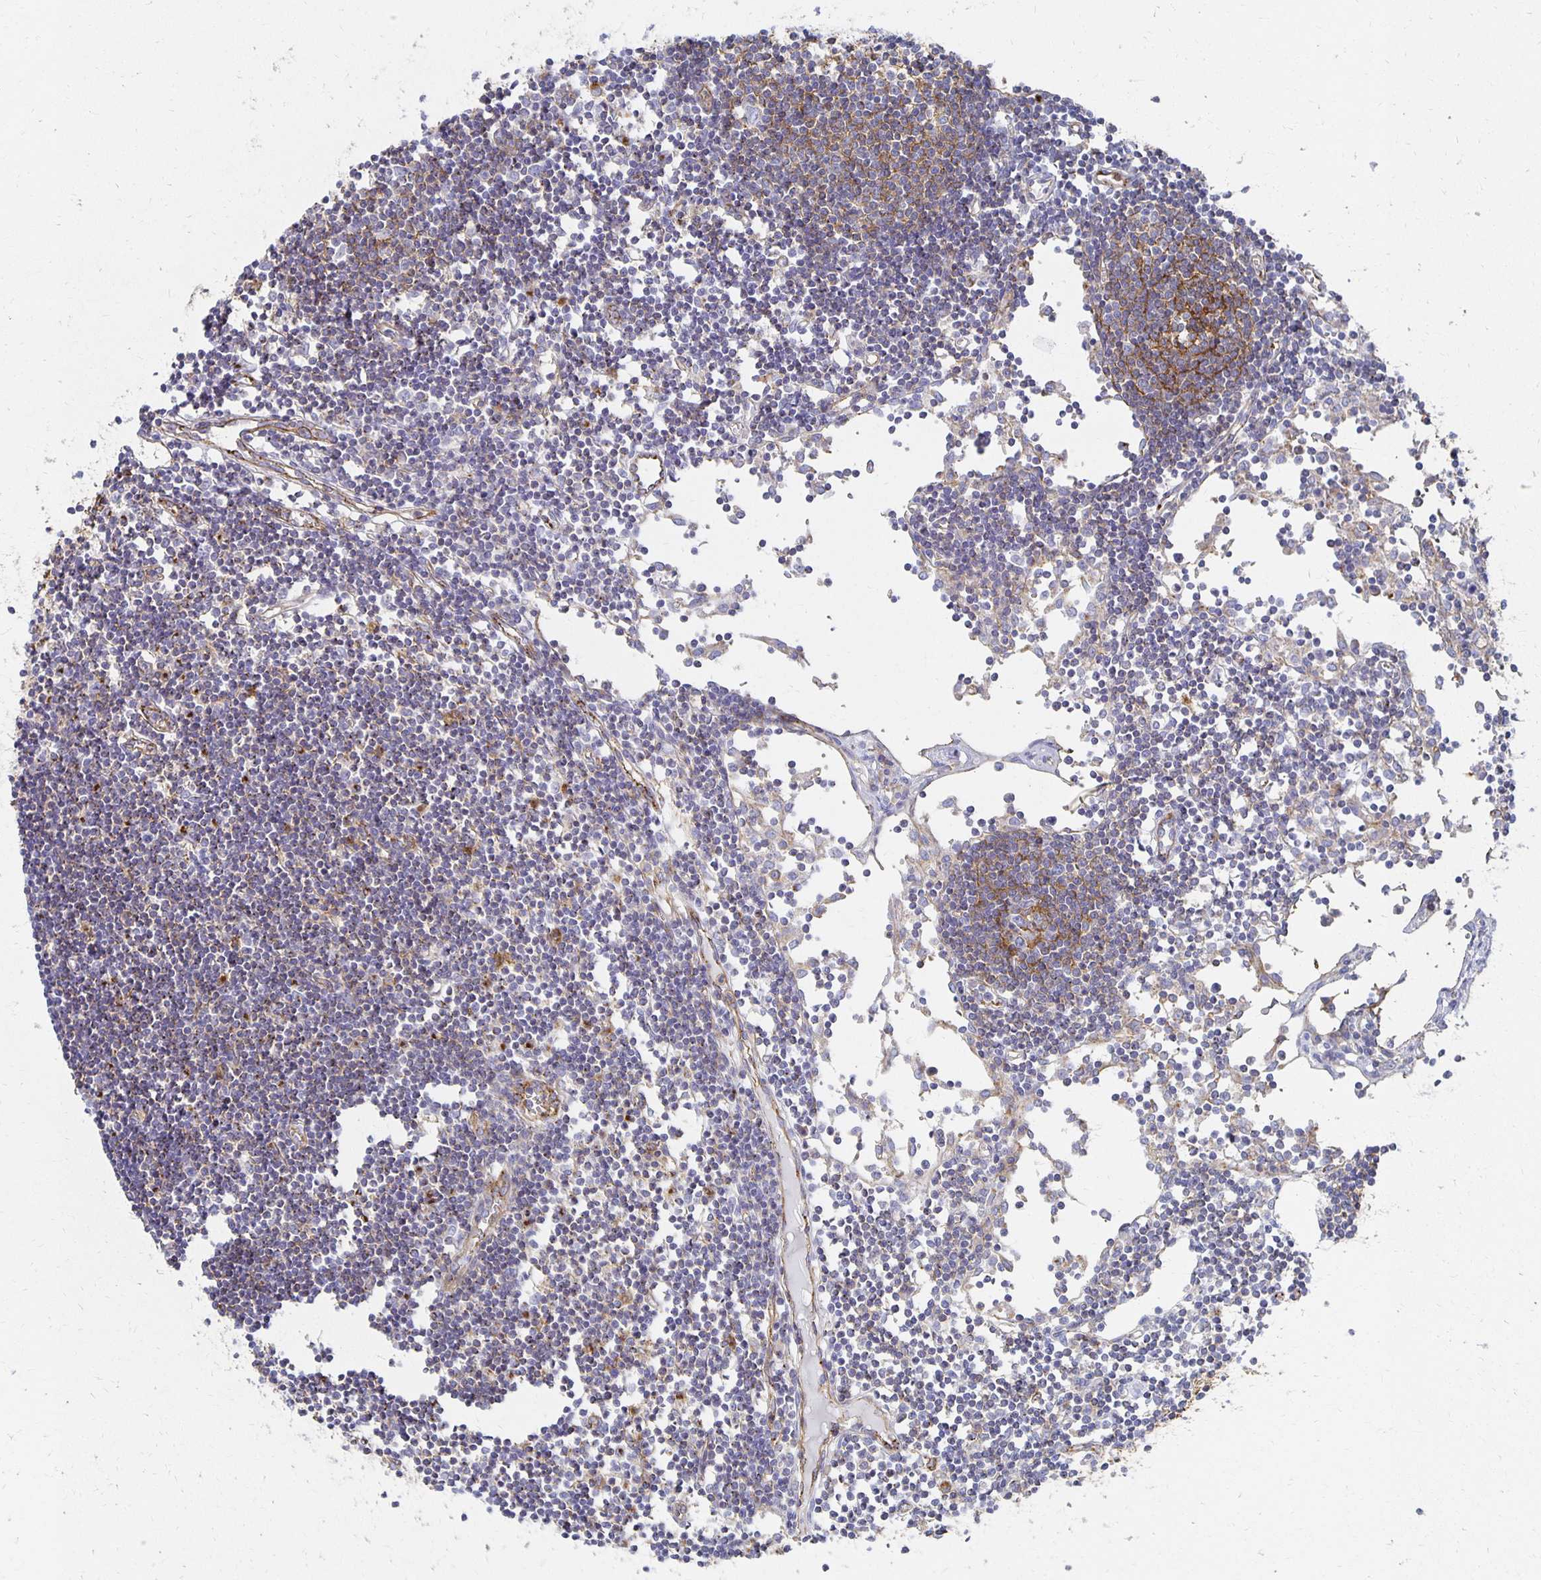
{"staining": {"intensity": "moderate", "quantity": "25%-75%", "location": "cytoplasmic/membranous"}, "tissue": "lymph node", "cell_type": "Germinal center cells", "image_type": "normal", "snomed": [{"axis": "morphology", "description": "Normal tissue, NOS"}, {"axis": "topography", "description": "Lymph node"}], "caption": "Immunohistochemistry staining of benign lymph node, which reveals medium levels of moderate cytoplasmic/membranous expression in about 25%-75% of germinal center cells indicating moderate cytoplasmic/membranous protein positivity. The staining was performed using DAB (brown) for protein detection and nuclei were counterstained in hematoxylin (blue).", "gene": "TAAR1", "patient": {"sex": "female", "age": 65}}